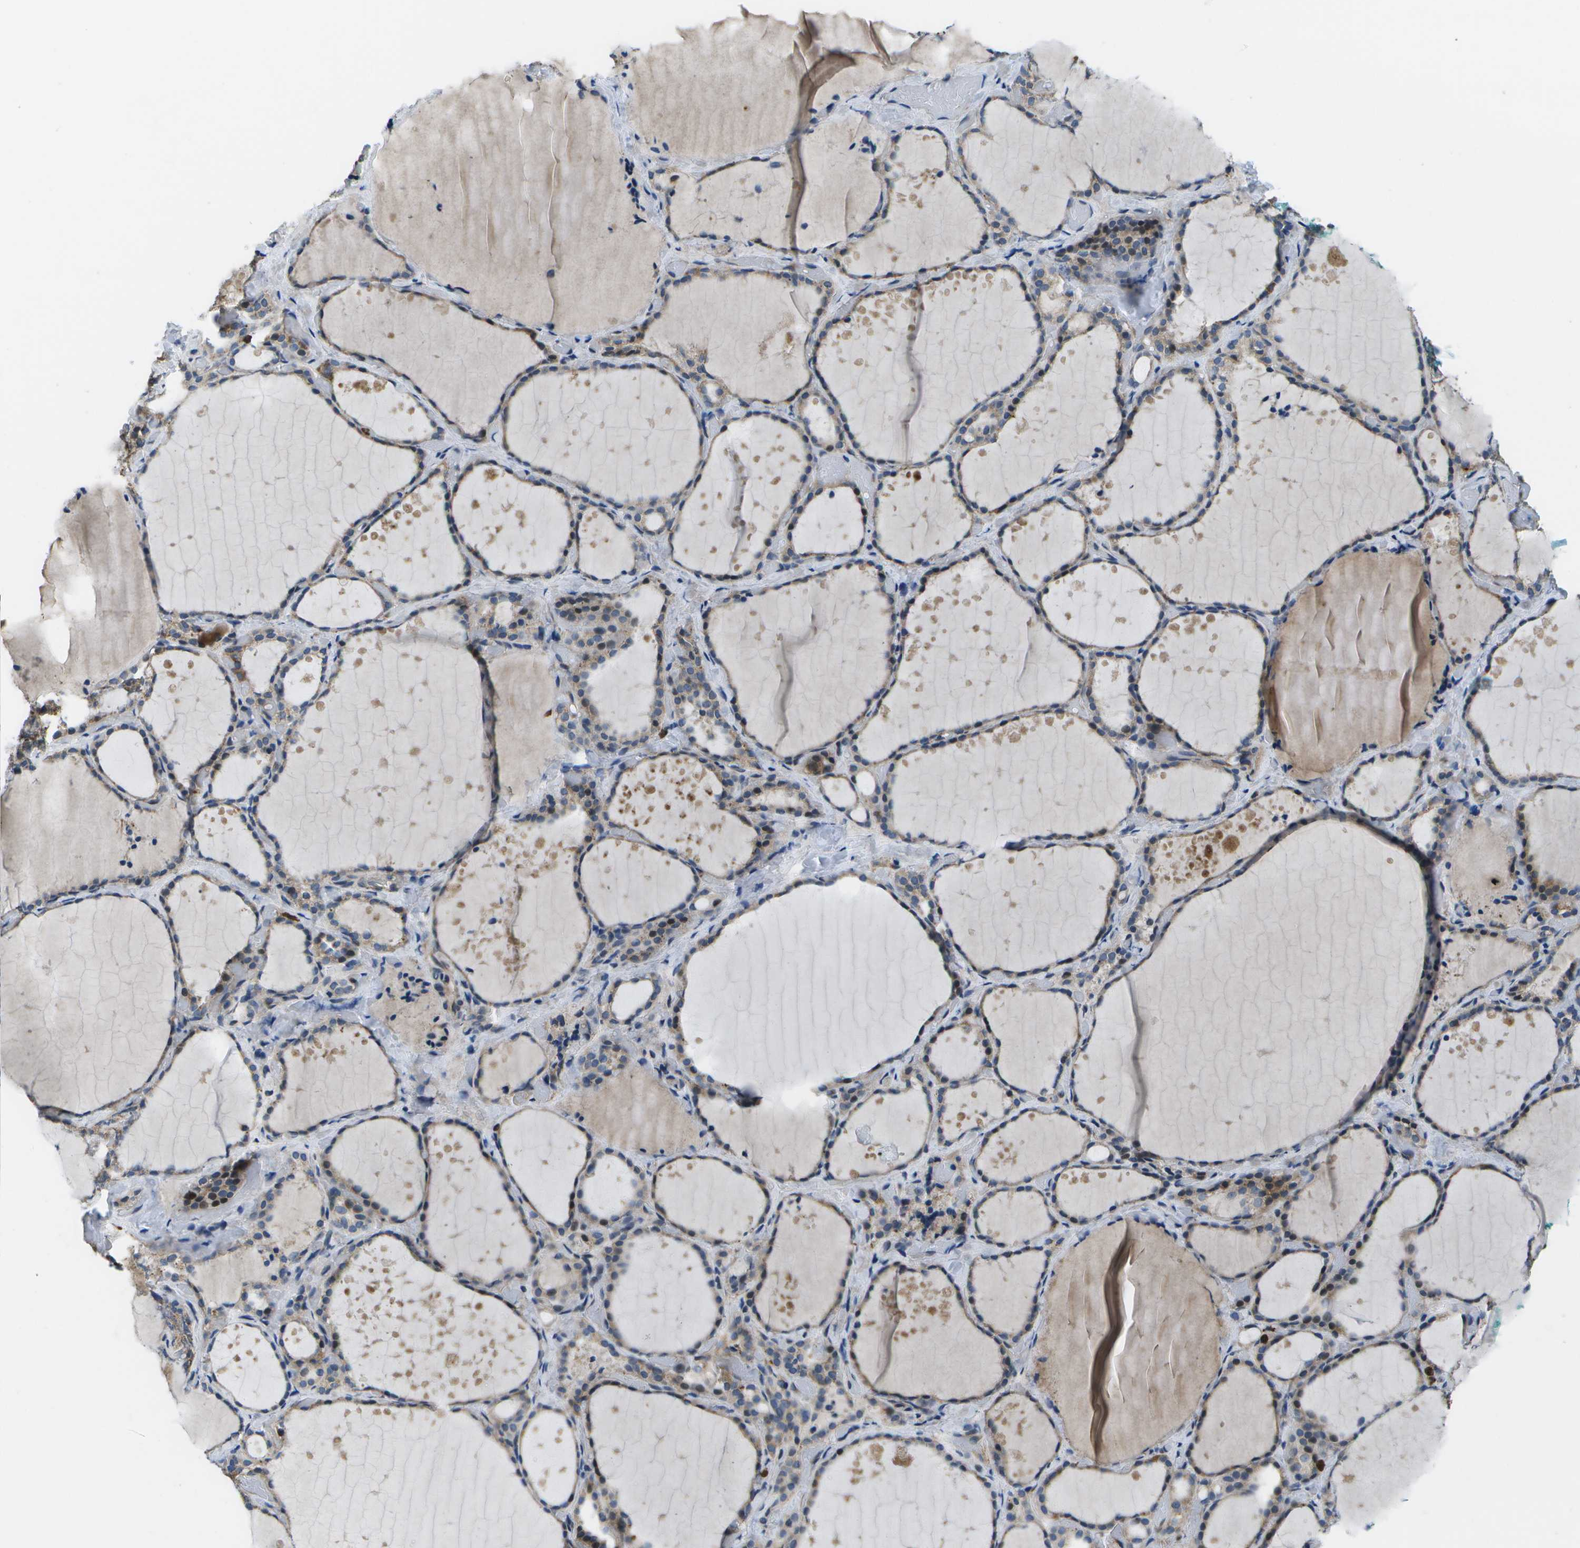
{"staining": {"intensity": "weak", "quantity": "25%-75%", "location": "cytoplasmic/membranous"}, "tissue": "thyroid gland", "cell_type": "Glandular cells", "image_type": "normal", "snomed": [{"axis": "morphology", "description": "Normal tissue, NOS"}, {"axis": "topography", "description": "Thyroid gland"}], "caption": "An IHC histopathology image of unremarkable tissue is shown. Protein staining in brown labels weak cytoplasmic/membranous positivity in thyroid gland within glandular cells. (DAB = brown stain, brightfield microscopy at high magnification).", "gene": "GALNT15", "patient": {"sex": "female", "age": 44}}